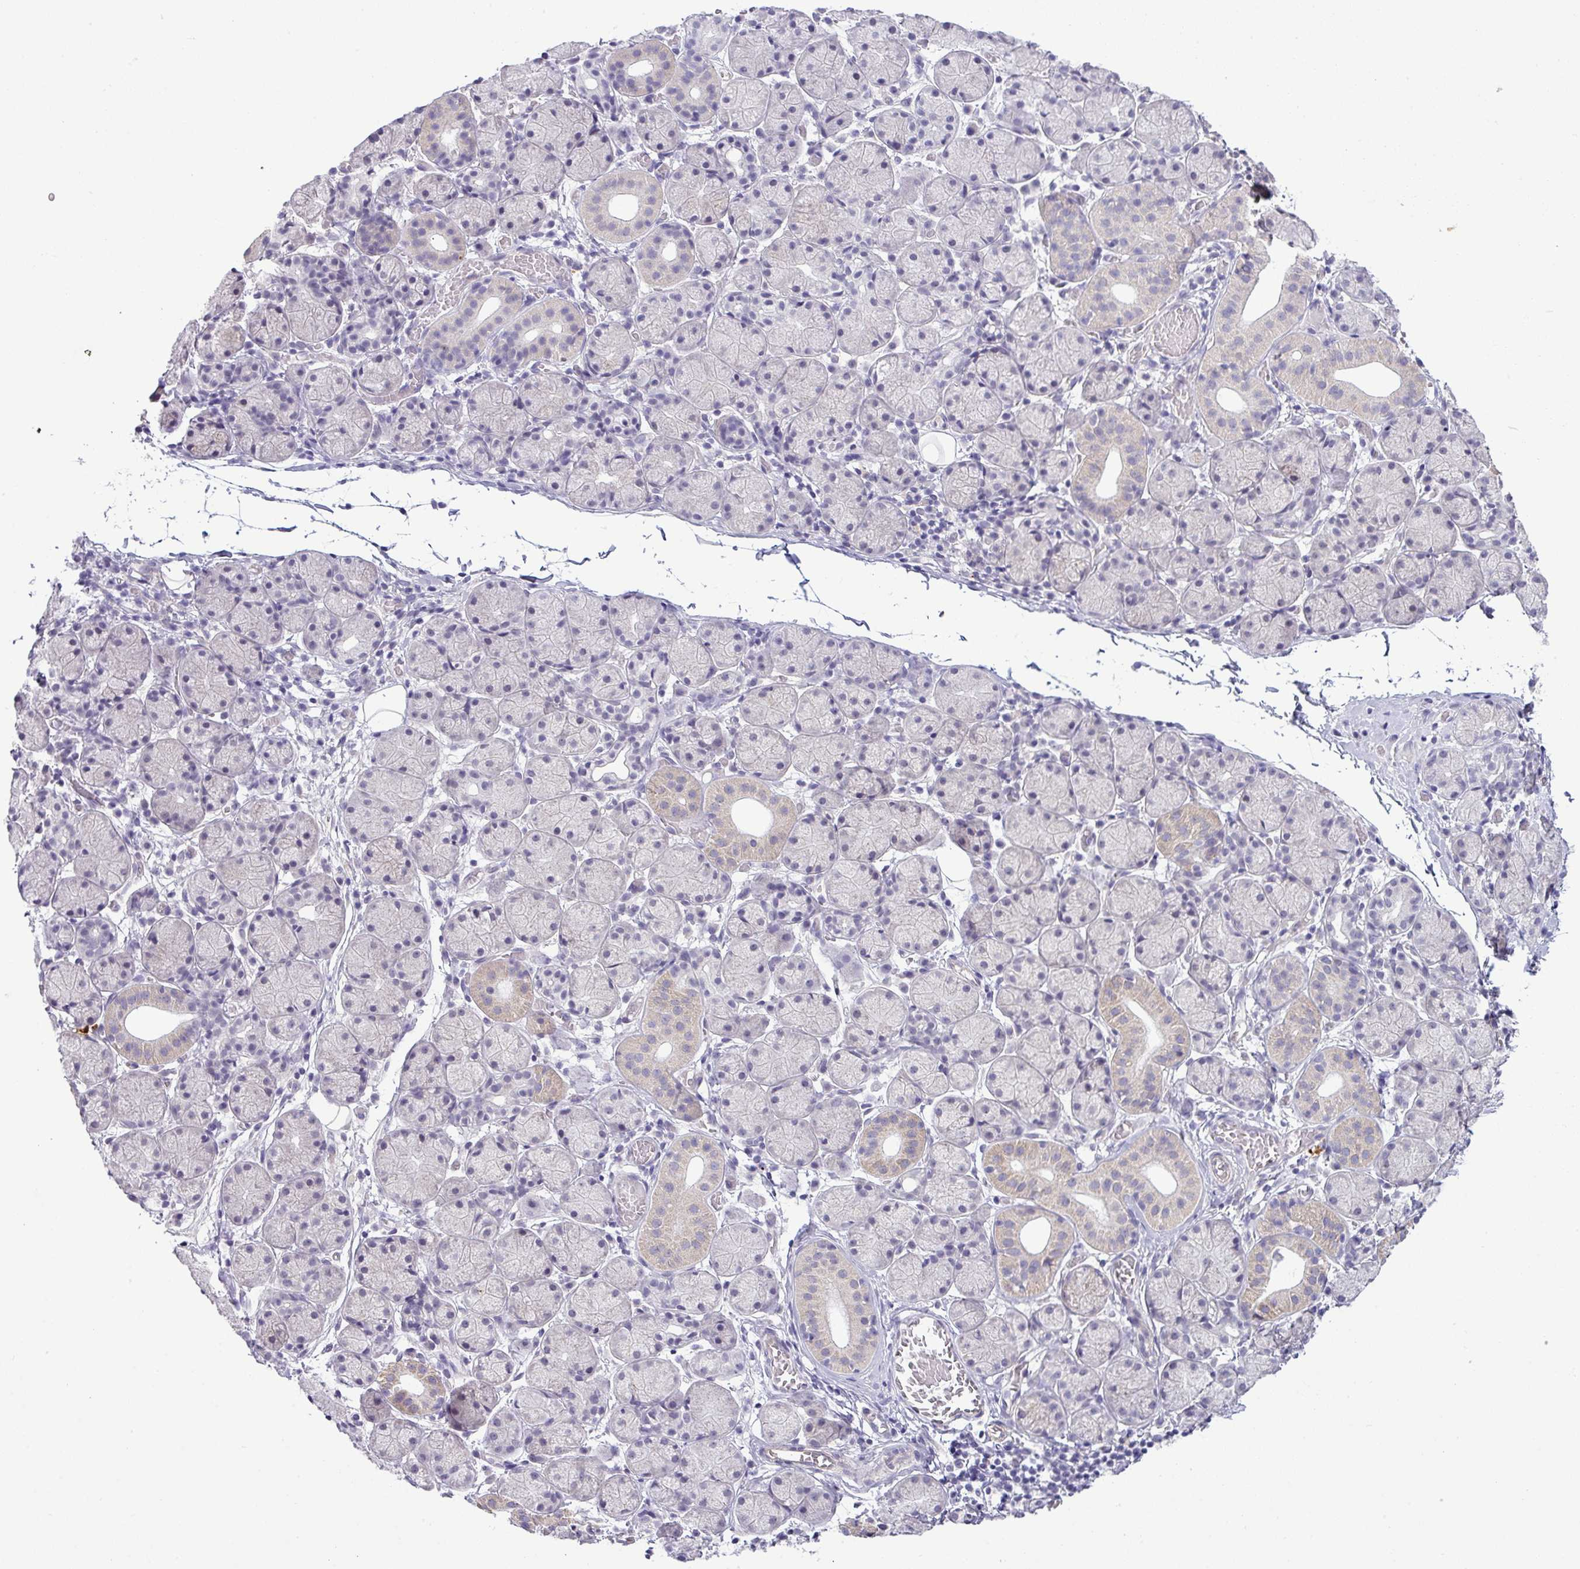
{"staining": {"intensity": "strong", "quantity": "<25%", "location": "cytoplasmic/membranous"}, "tissue": "salivary gland", "cell_type": "Glandular cells", "image_type": "normal", "snomed": [{"axis": "morphology", "description": "Normal tissue, NOS"}, {"axis": "topography", "description": "Salivary gland"}], "caption": "About <25% of glandular cells in benign human salivary gland show strong cytoplasmic/membranous protein positivity as visualized by brown immunohistochemical staining.", "gene": "HBEGF", "patient": {"sex": "female", "age": 24}}